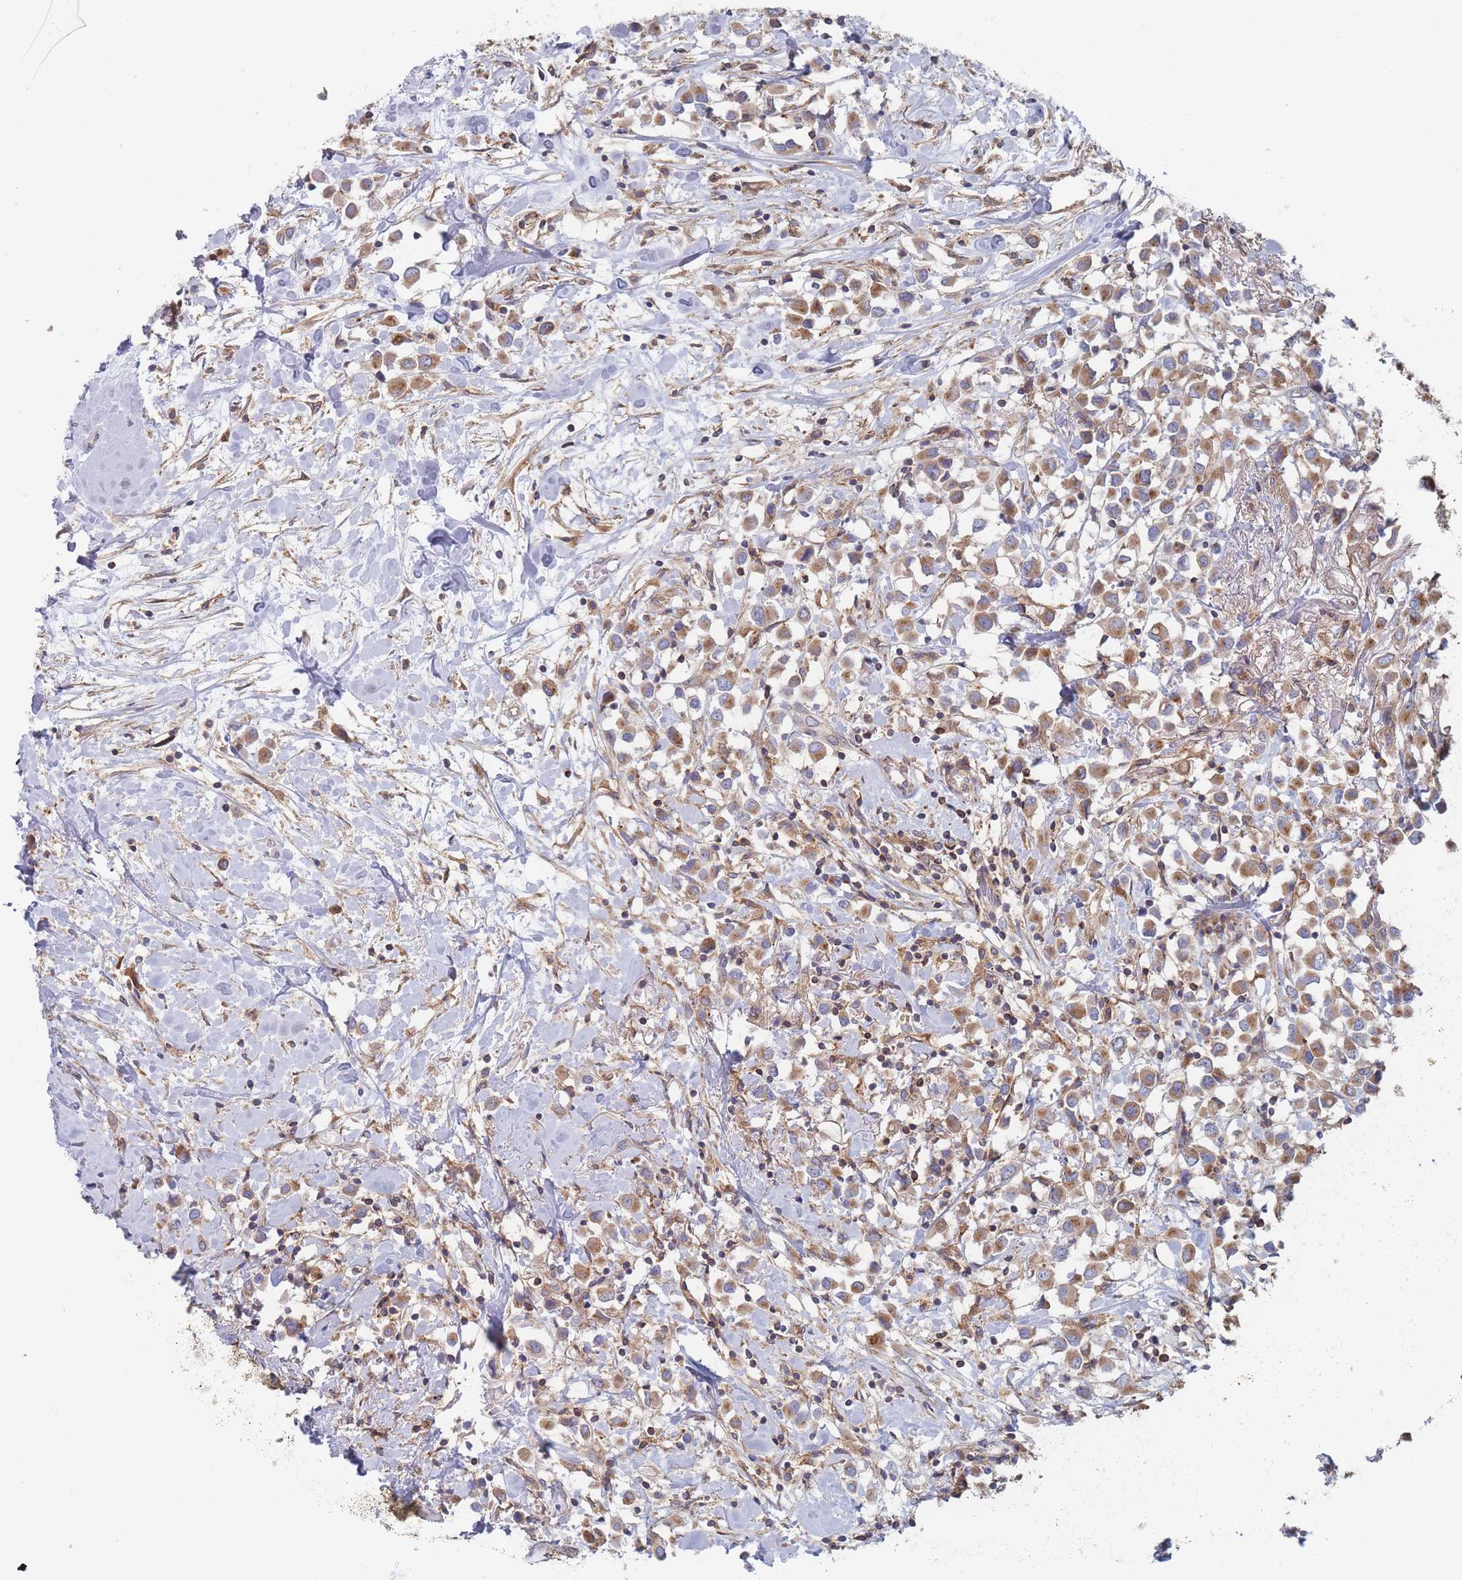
{"staining": {"intensity": "moderate", "quantity": ">75%", "location": "cytoplasmic/membranous"}, "tissue": "breast cancer", "cell_type": "Tumor cells", "image_type": "cancer", "snomed": [{"axis": "morphology", "description": "Duct carcinoma"}, {"axis": "topography", "description": "Breast"}], "caption": "Invasive ductal carcinoma (breast) tissue demonstrates moderate cytoplasmic/membranous staining in approximately >75% of tumor cells, visualized by immunohistochemistry.", "gene": "KDSR", "patient": {"sex": "female", "age": 61}}